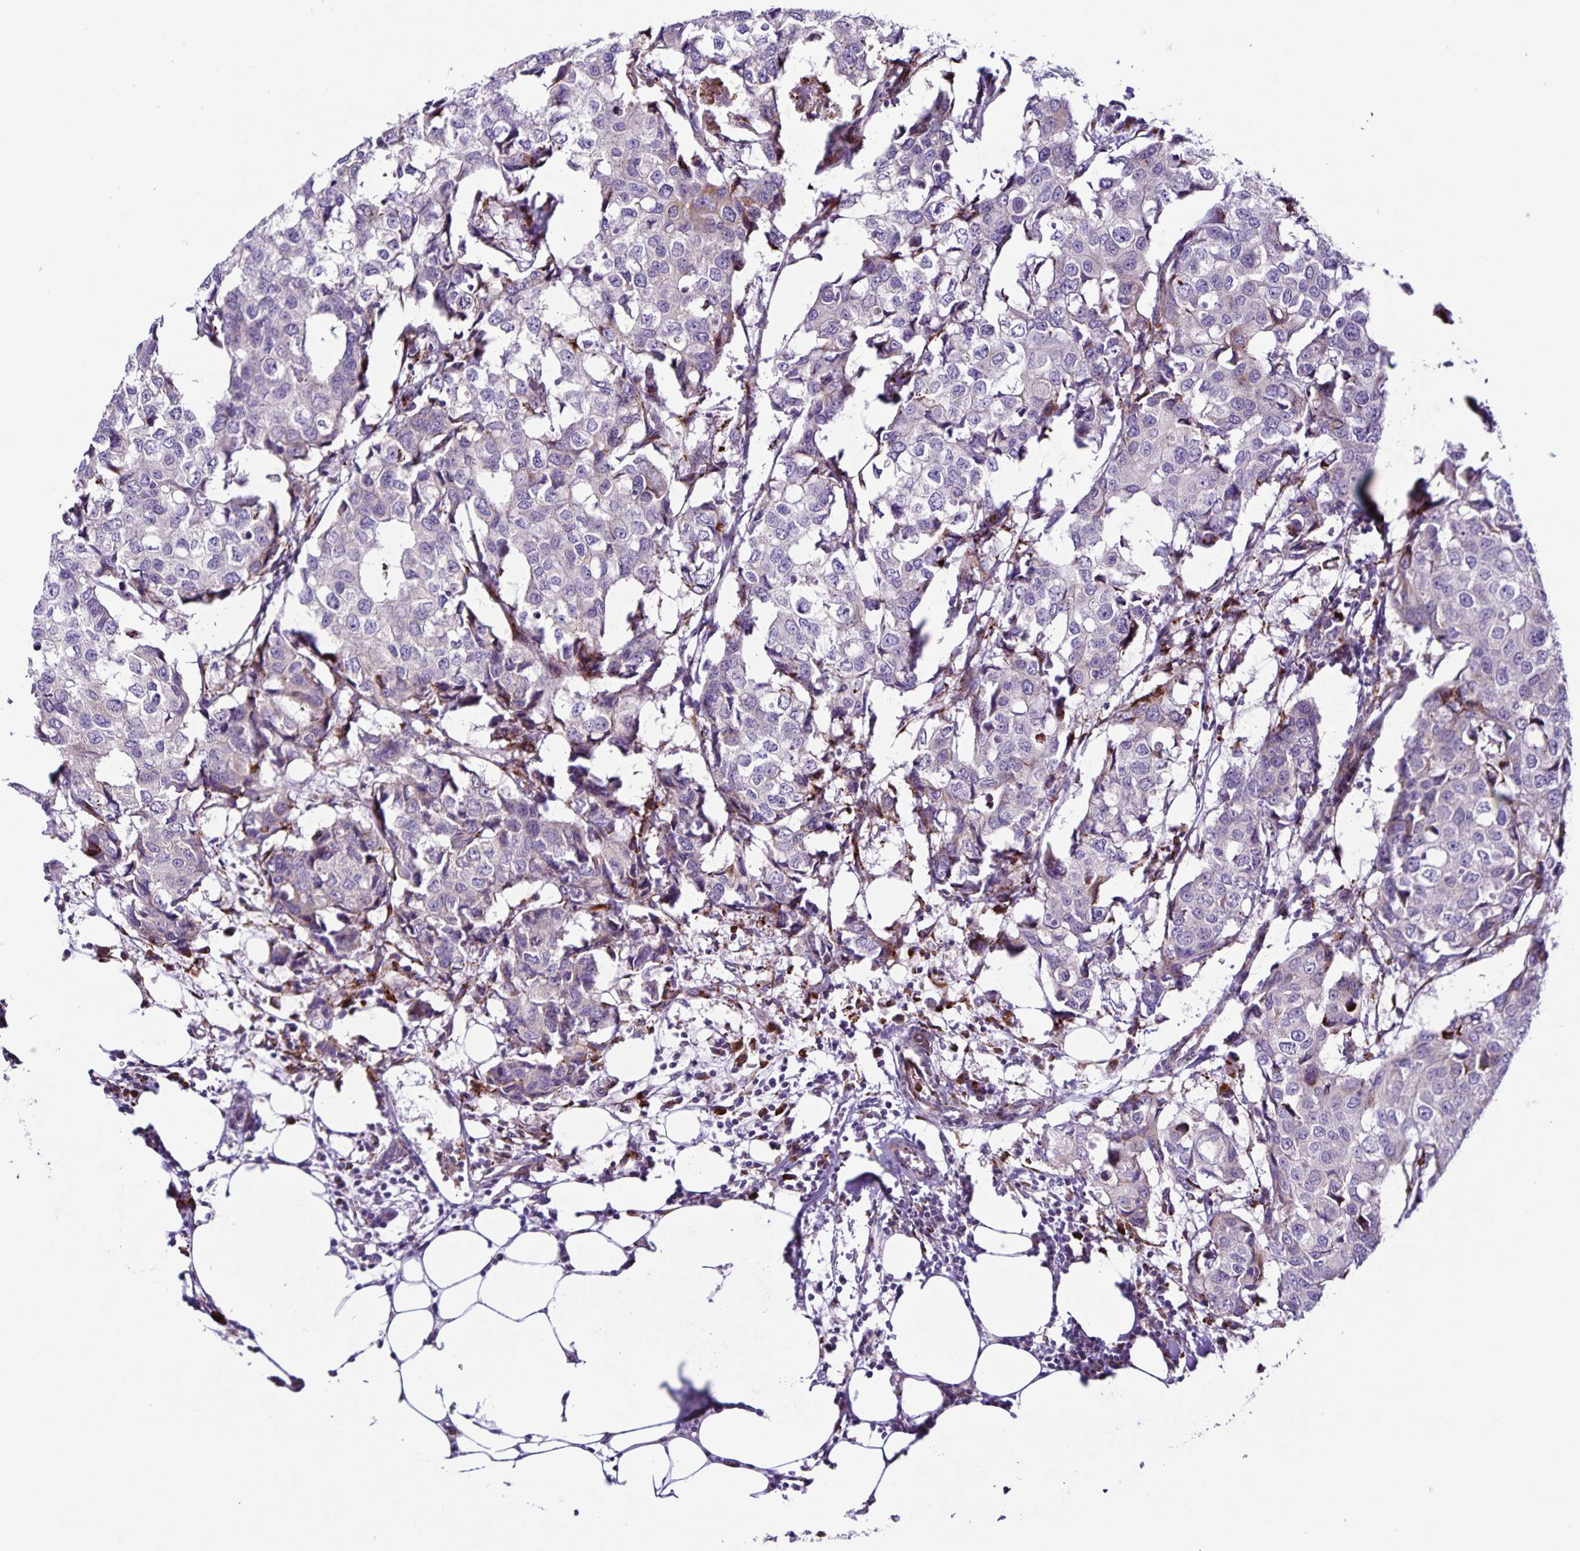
{"staining": {"intensity": "moderate", "quantity": "<25%", "location": "cytoplasmic/membranous"}, "tissue": "breast cancer", "cell_type": "Tumor cells", "image_type": "cancer", "snomed": [{"axis": "morphology", "description": "Duct carcinoma"}, {"axis": "topography", "description": "Breast"}], "caption": "Breast intraductal carcinoma stained with DAB (3,3'-diaminobenzidine) immunohistochemistry (IHC) shows low levels of moderate cytoplasmic/membranous staining in about <25% of tumor cells. (IHC, brightfield microscopy, high magnification).", "gene": "OSBPL5", "patient": {"sex": "female", "age": 27}}